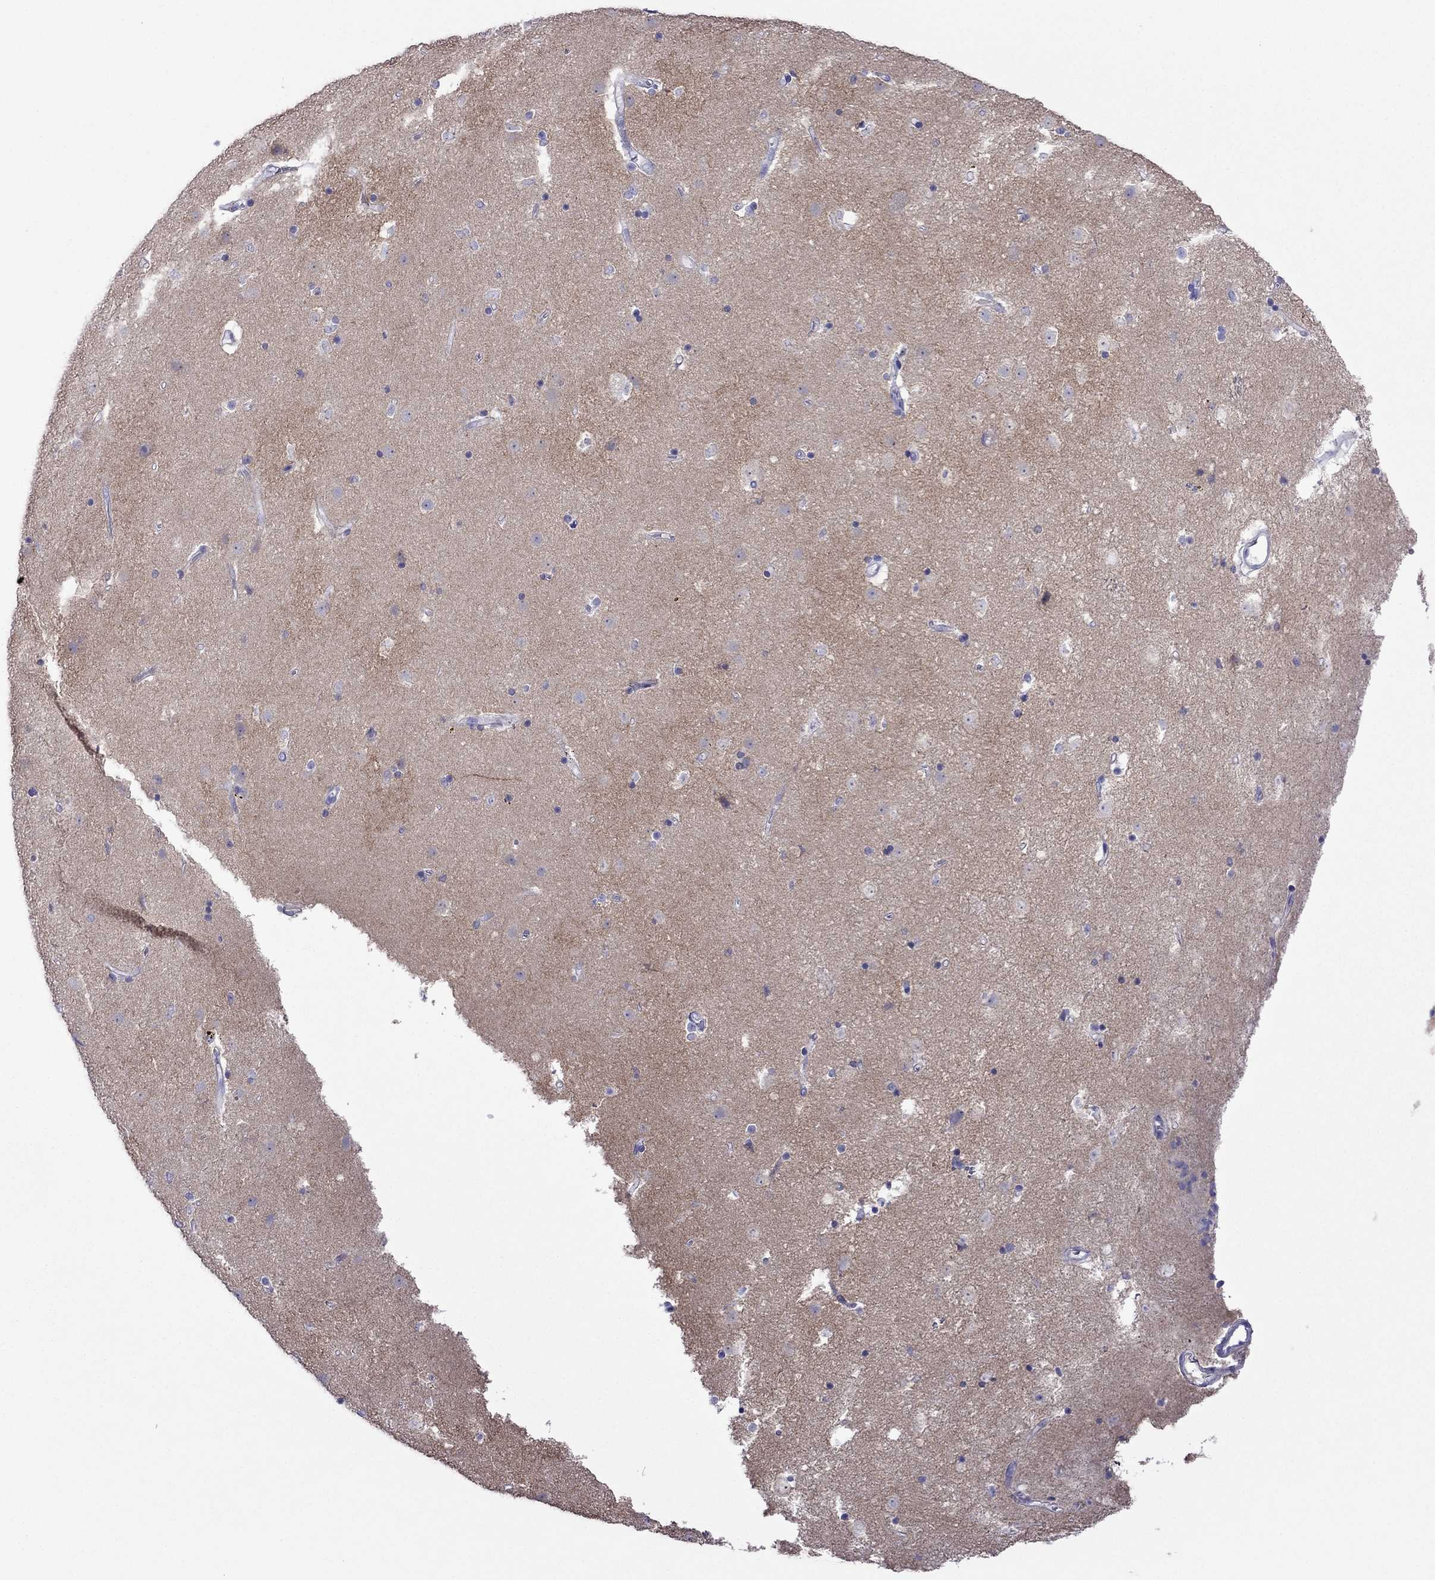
{"staining": {"intensity": "negative", "quantity": "none", "location": "none"}, "tissue": "caudate", "cell_type": "Glial cells", "image_type": "normal", "snomed": [{"axis": "morphology", "description": "Normal tissue, NOS"}, {"axis": "topography", "description": "Lateral ventricle wall"}], "caption": "Glial cells are negative for brown protein staining in unremarkable caudate. (DAB immunohistochemistry with hematoxylin counter stain).", "gene": "PCDHA6", "patient": {"sex": "female", "age": 71}}